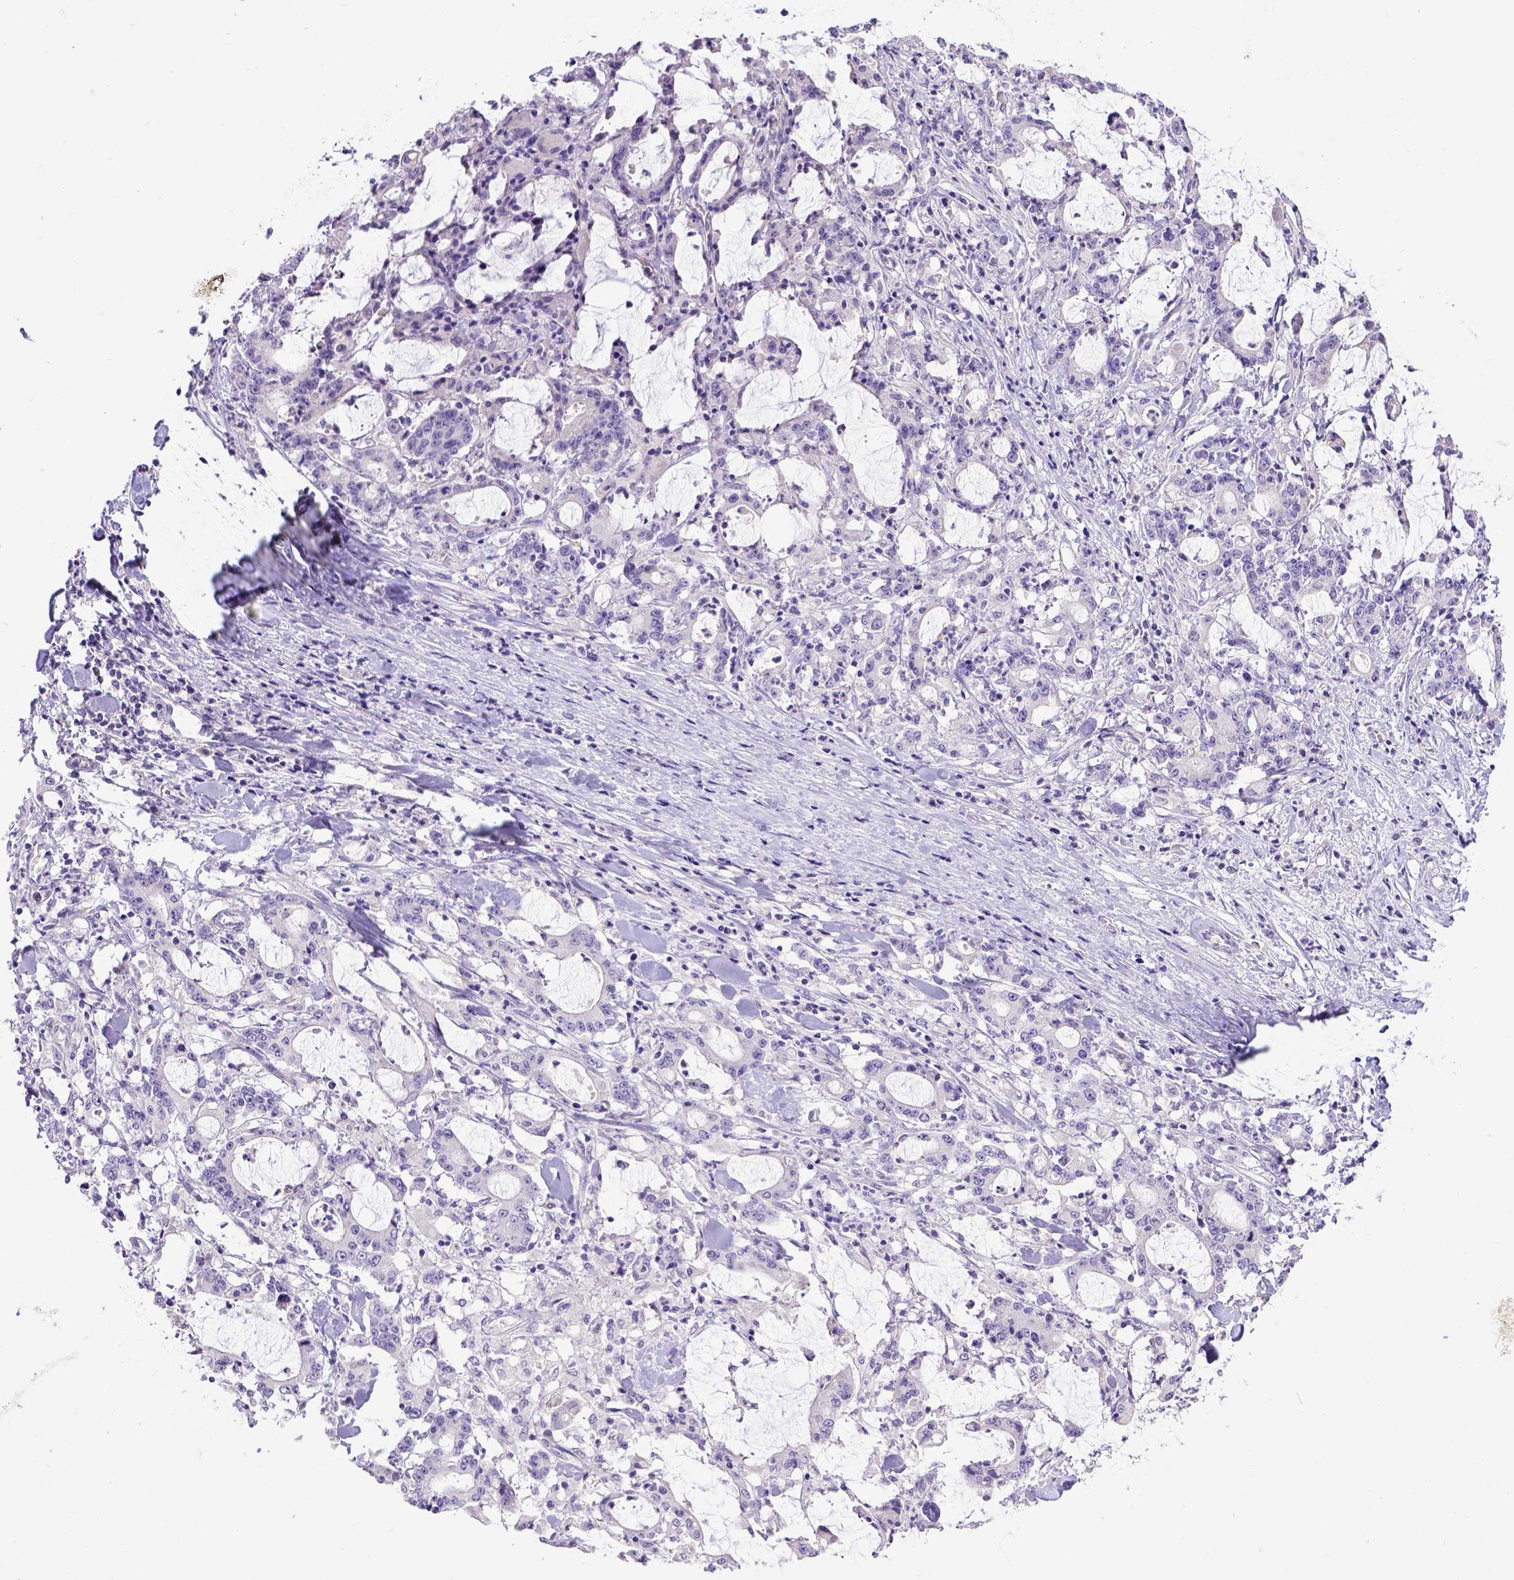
{"staining": {"intensity": "negative", "quantity": "none", "location": "none"}, "tissue": "stomach cancer", "cell_type": "Tumor cells", "image_type": "cancer", "snomed": [{"axis": "morphology", "description": "Adenocarcinoma, NOS"}, {"axis": "topography", "description": "Stomach, upper"}], "caption": "This micrograph is of stomach cancer (adenocarcinoma) stained with immunohistochemistry to label a protein in brown with the nuclei are counter-stained blue. There is no expression in tumor cells.", "gene": "BTN1A1", "patient": {"sex": "male", "age": 68}}